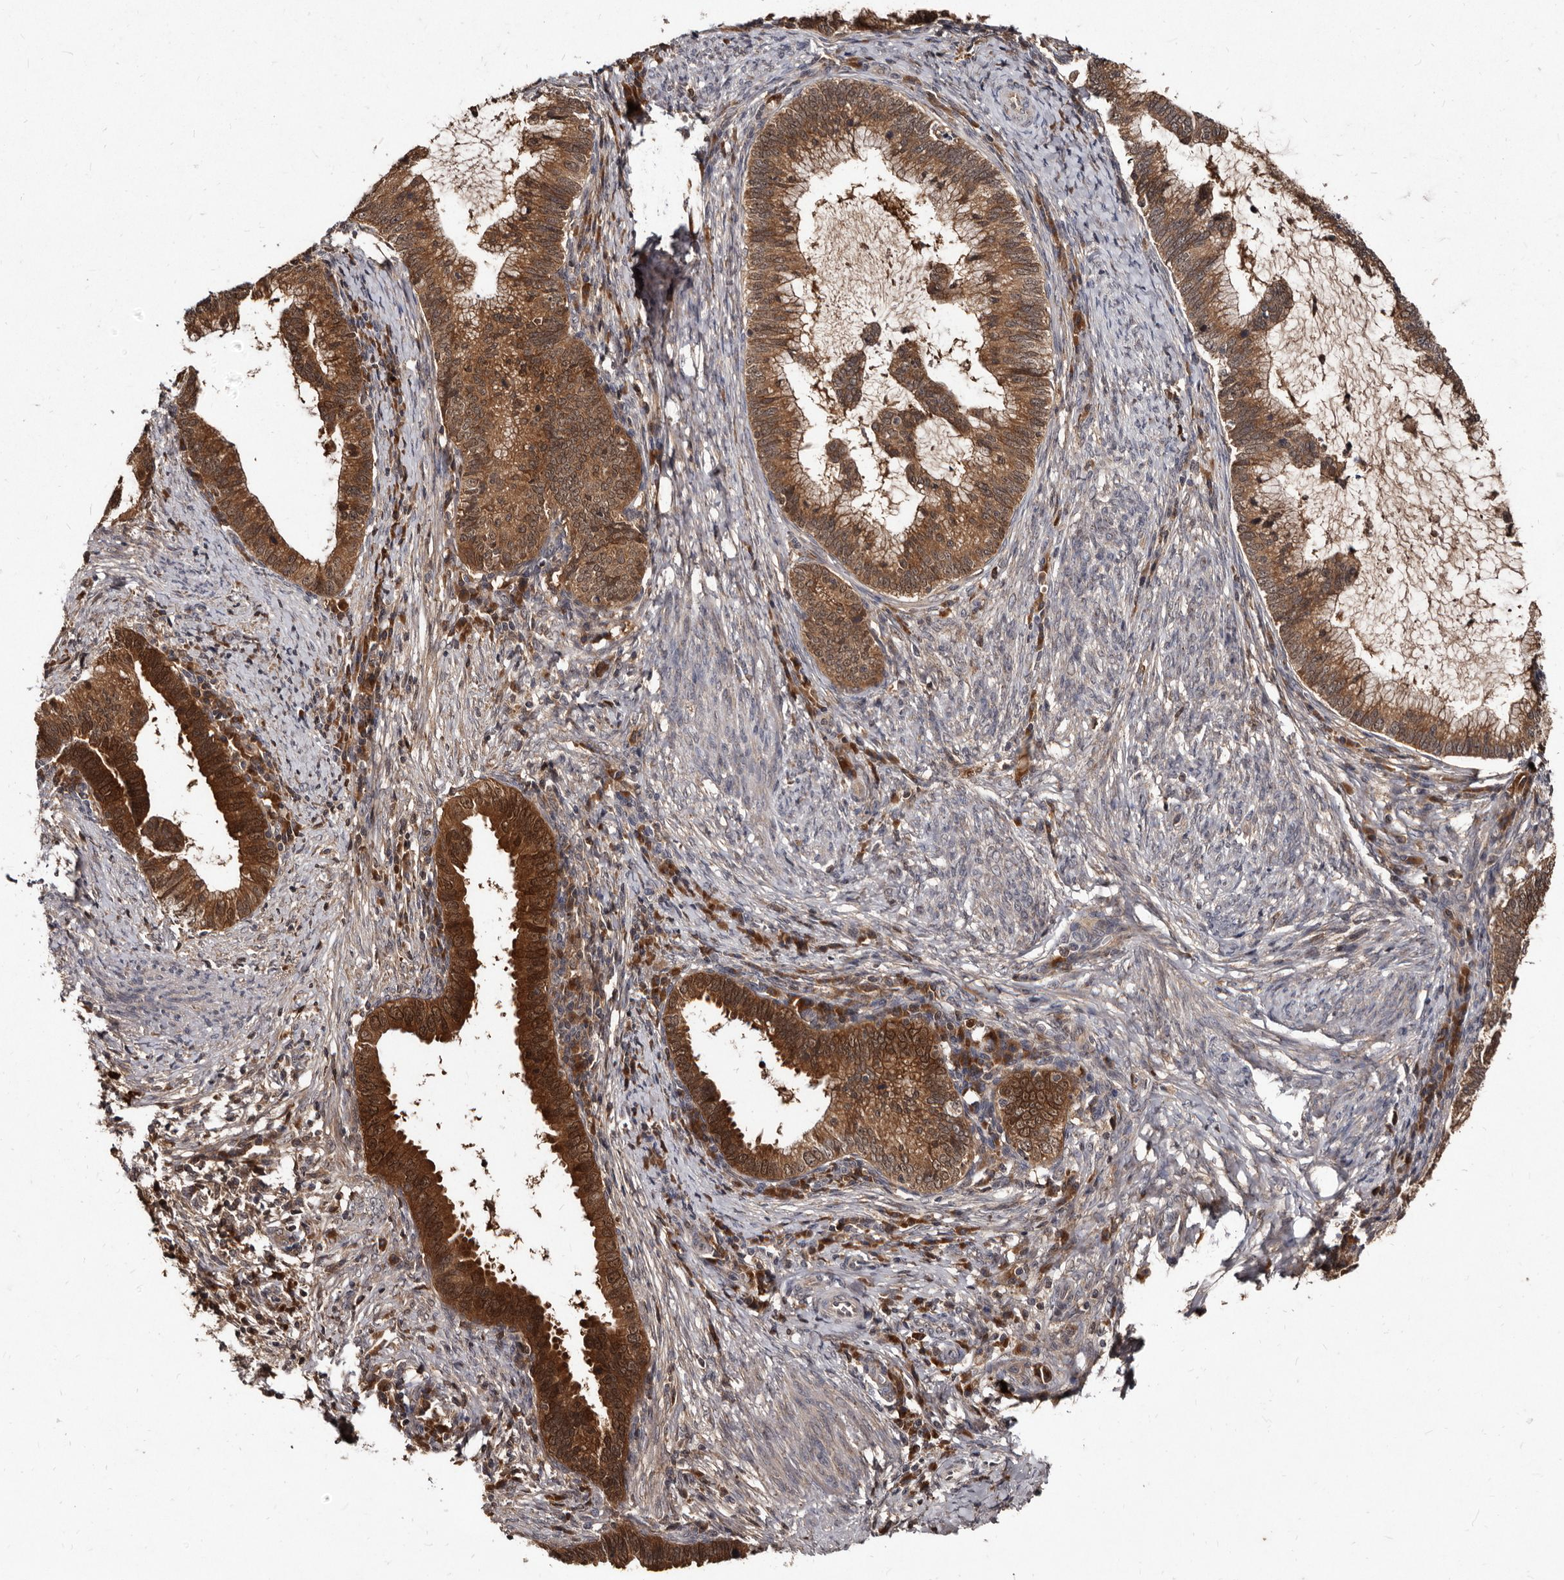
{"staining": {"intensity": "strong", "quantity": ">75%", "location": "cytoplasmic/membranous"}, "tissue": "cervical cancer", "cell_type": "Tumor cells", "image_type": "cancer", "snomed": [{"axis": "morphology", "description": "Adenocarcinoma, NOS"}, {"axis": "topography", "description": "Cervix"}], "caption": "A brown stain labels strong cytoplasmic/membranous expression of a protein in cervical cancer tumor cells. (DAB = brown stain, brightfield microscopy at high magnification).", "gene": "PMVK", "patient": {"sex": "female", "age": 36}}